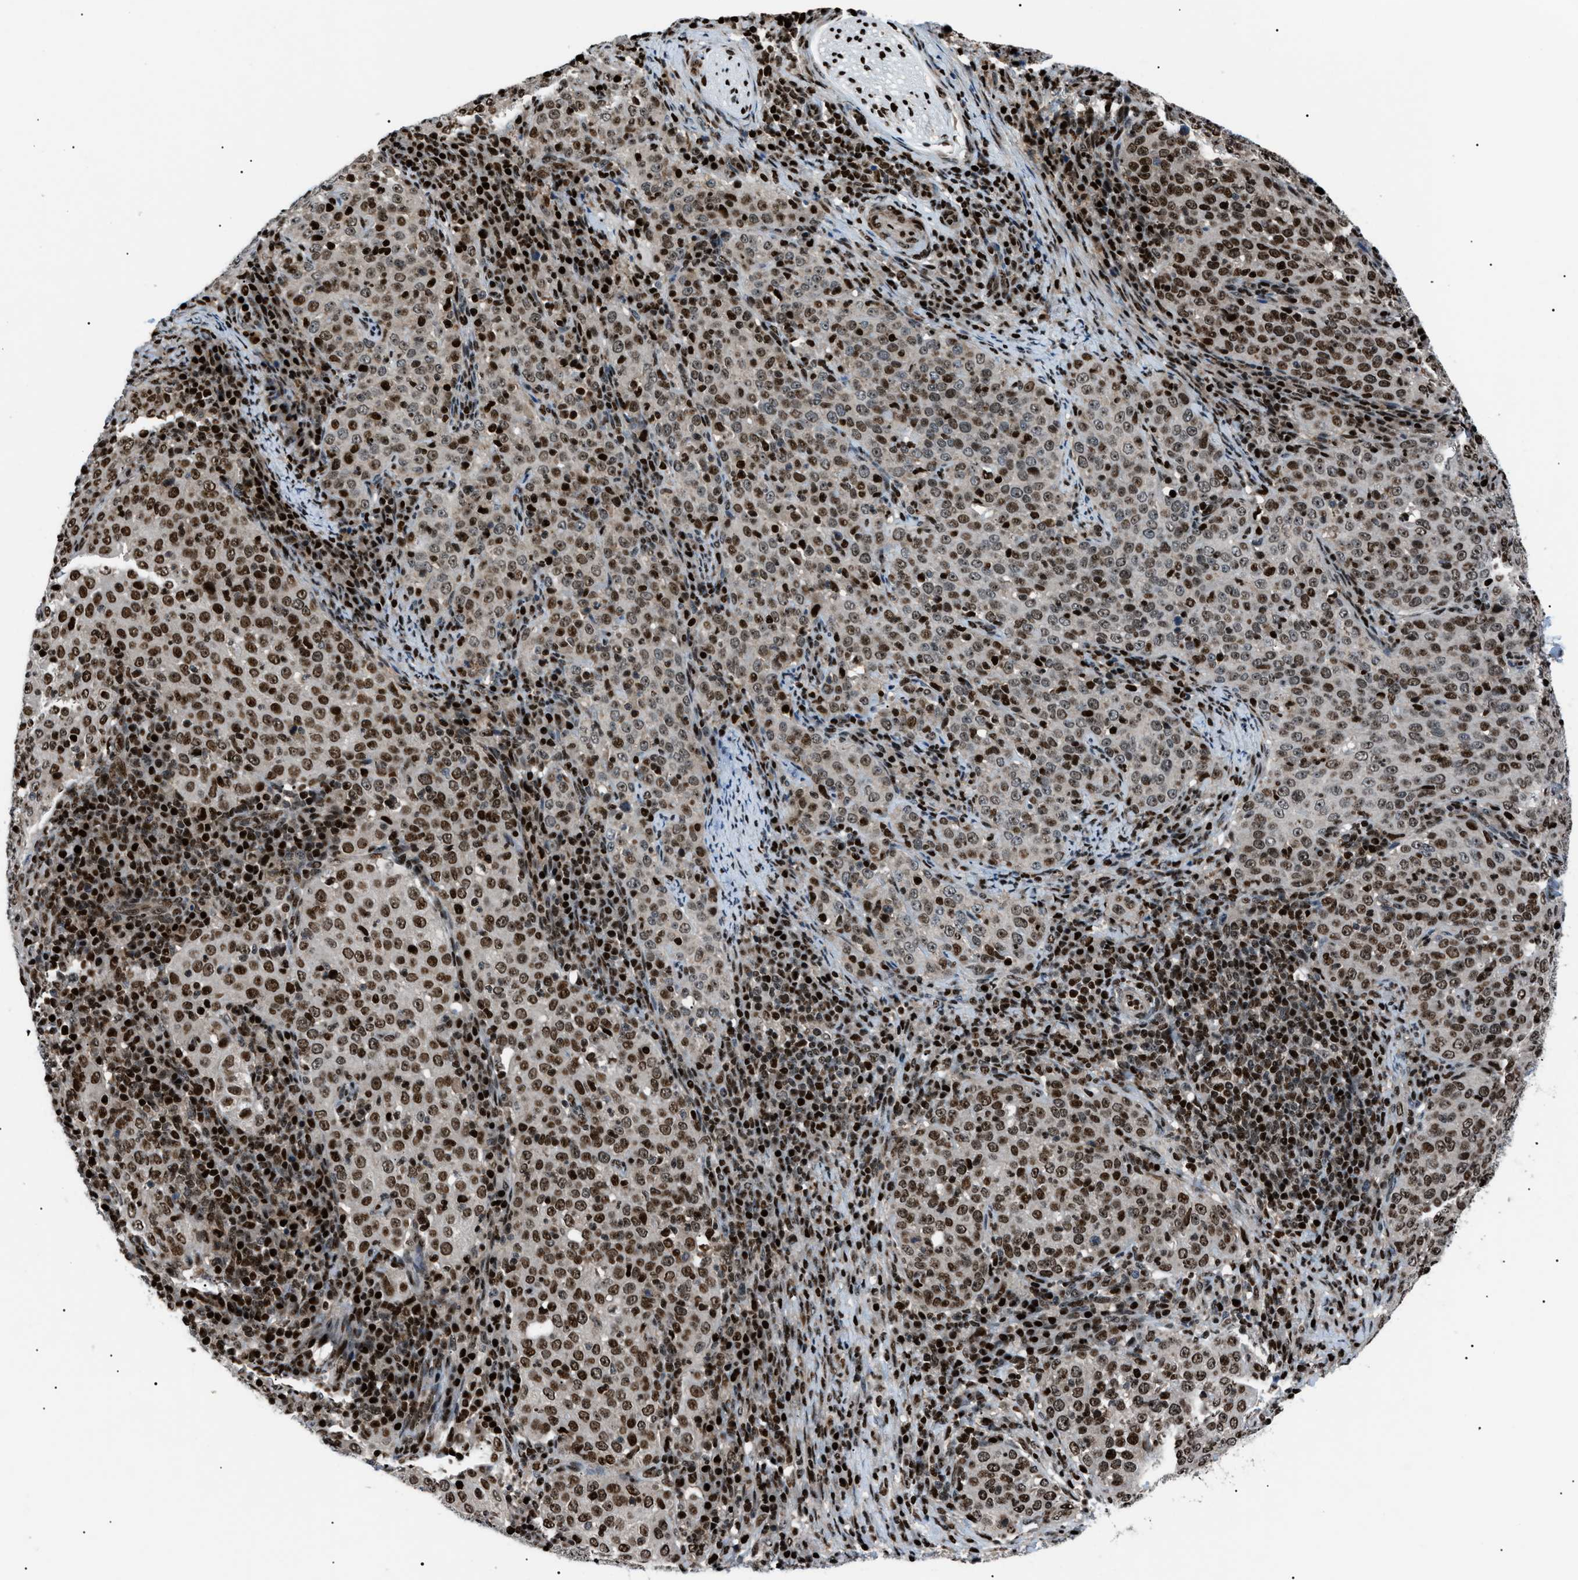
{"staining": {"intensity": "moderate", "quantity": ">75%", "location": "nuclear"}, "tissue": "cervical cancer", "cell_type": "Tumor cells", "image_type": "cancer", "snomed": [{"axis": "morphology", "description": "Squamous cell carcinoma, NOS"}, {"axis": "topography", "description": "Cervix"}], "caption": "A medium amount of moderate nuclear expression is present in about >75% of tumor cells in squamous cell carcinoma (cervical) tissue.", "gene": "PRKX", "patient": {"sex": "female", "age": 51}}